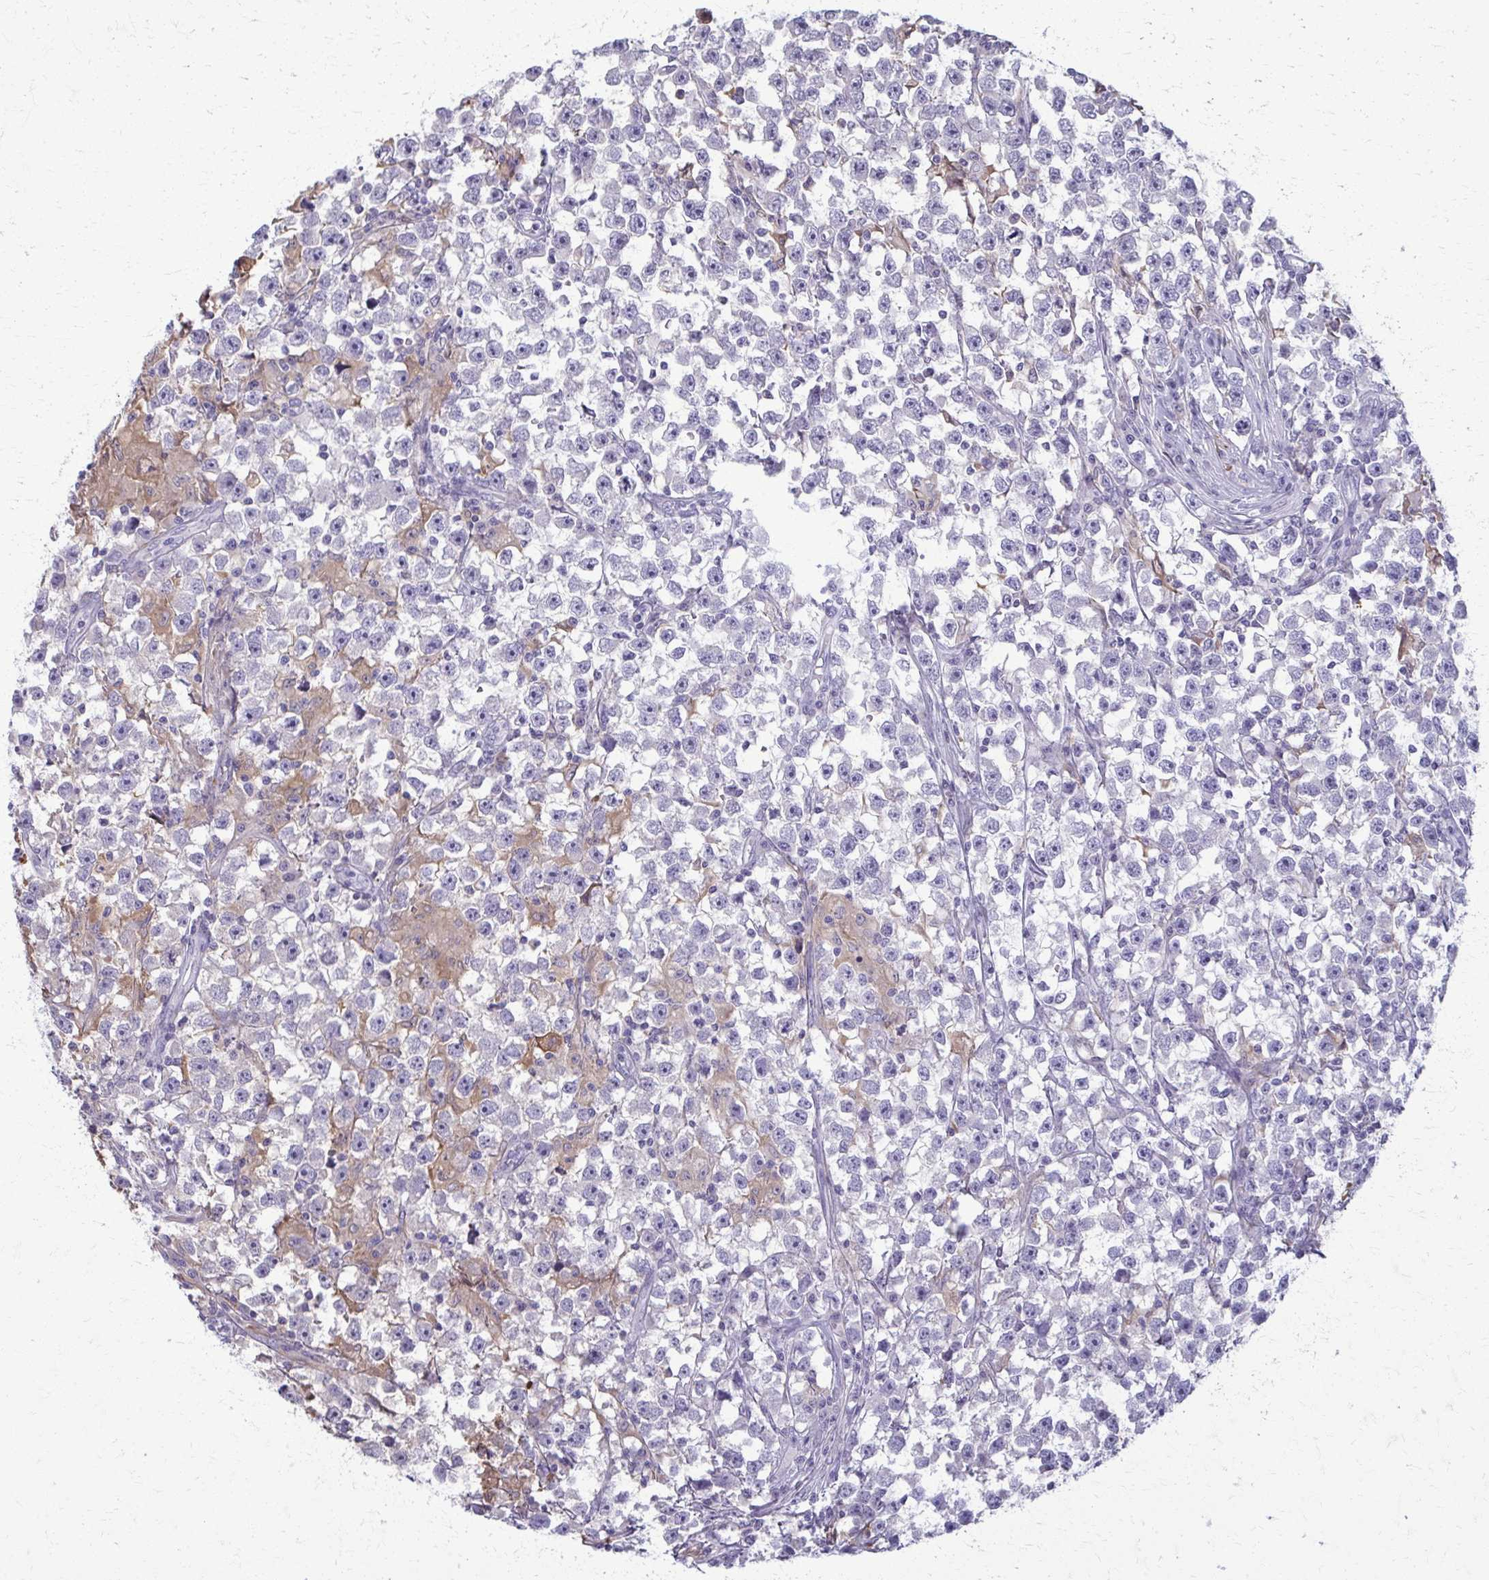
{"staining": {"intensity": "negative", "quantity": "none", "location": "none"}, "tissue": "testis cancer", "cell_type": "Tumor cells", "image_type": "cancer", "snomed": [{"axis": "morphology", "description": "Seminoma, NOS"}, {"axis": "topography", "description": "Testis"}], "caption": "Immunohistochemical staining of testis cancer reveals no significant positivity in tumor cells. (Stains: DAB (3,3'-diaminobenzidine) immunohistochemistry with hematoxylin counter stain, Microscopy: brightfield microscopy at high magnification).", "gene": "ACSM2B", "patient": {"sex": "male", "age": 33}}